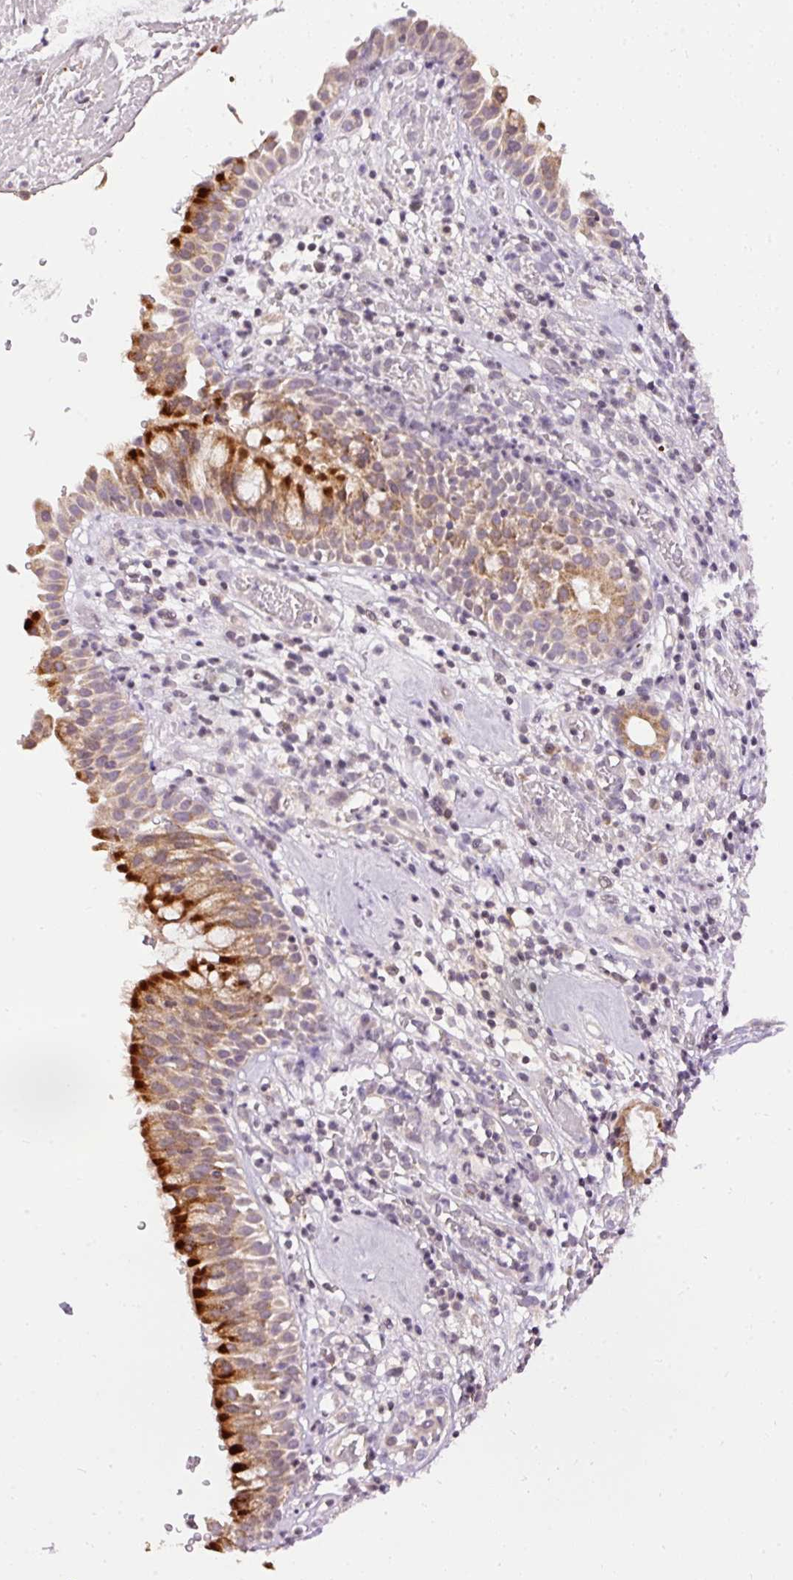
{"staining": {"intensity": "strong", "quantity": "25%-75%", "location": "cytoplasmic/membranous"}, "tissue": "nasopharynx", "cell_type": "Respiratory epithelial cells", "image_type": "normal", "snomed": [{"axis": "morphology", "description": "Normal tissue, NOS"}, {"axis": "topography", "description": "Nasopharynx"}], "caption": "Immunohistochemistry (IHC) (DAB (3,3'-diaminobenzidine)) staining of benign nasopharynx demonstrates strong cytoplasmic/membranous protein expression in approximately 25%-75% of respiratory epithelial cells. (DAB (3,3'-diaminobenzidine) IHC with brightfield microscopy, high magnification).", "gene": "ABHD11", "patient": {"sex": "male", "age": 65}}